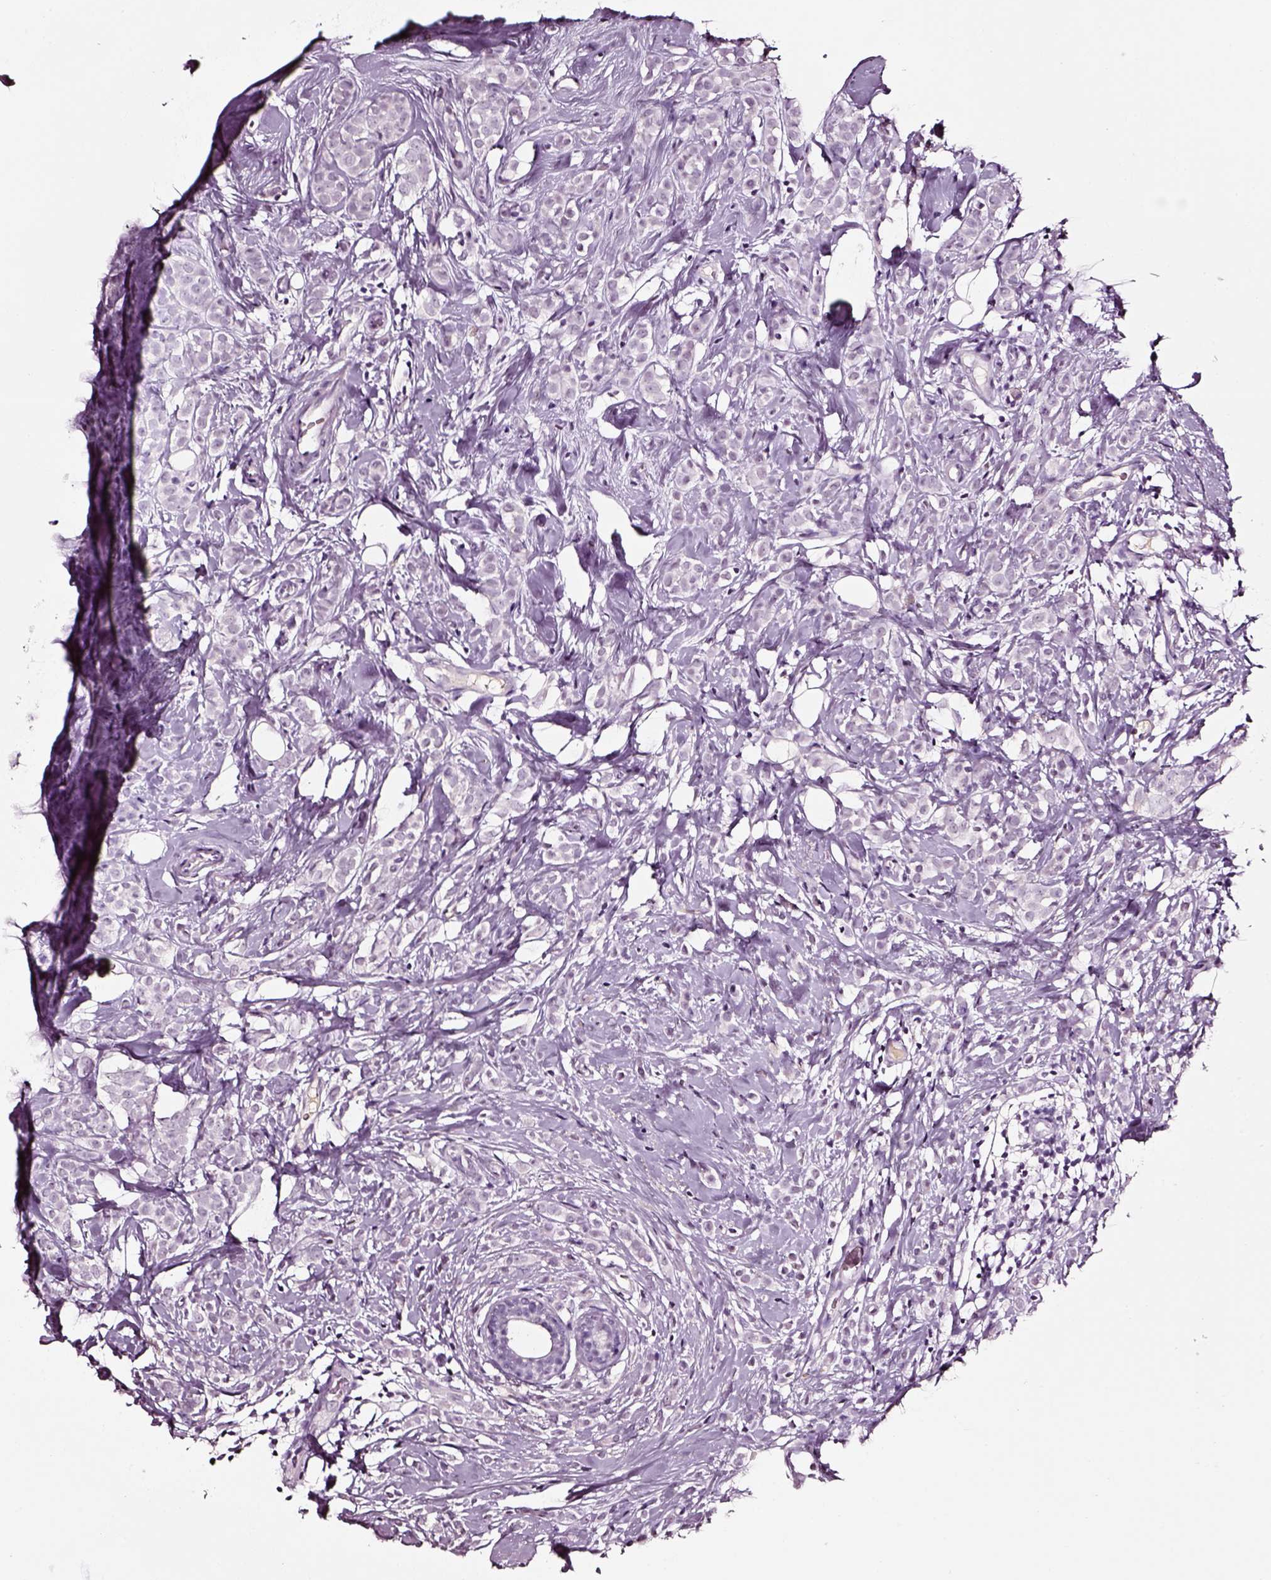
{"staining": {"intensity": "negative", "quantity": "none", "location": "none"}, "tissue": "breast cancer", "cell_type": "Tumor cells", "image_type": "cancer", "snomed": [{"axis": "morphology", "description": "Lobular carcinoma"}, {"axis": "topography", "description": "Breast"}], "caption": "DAB (3,3'-diaminobenzidine) immunohistochemical staining of human breast cancer displays no significant staining in tumor cells.", "gene": "SMIM17", "patient": {"sex": "female", "age": 49}}